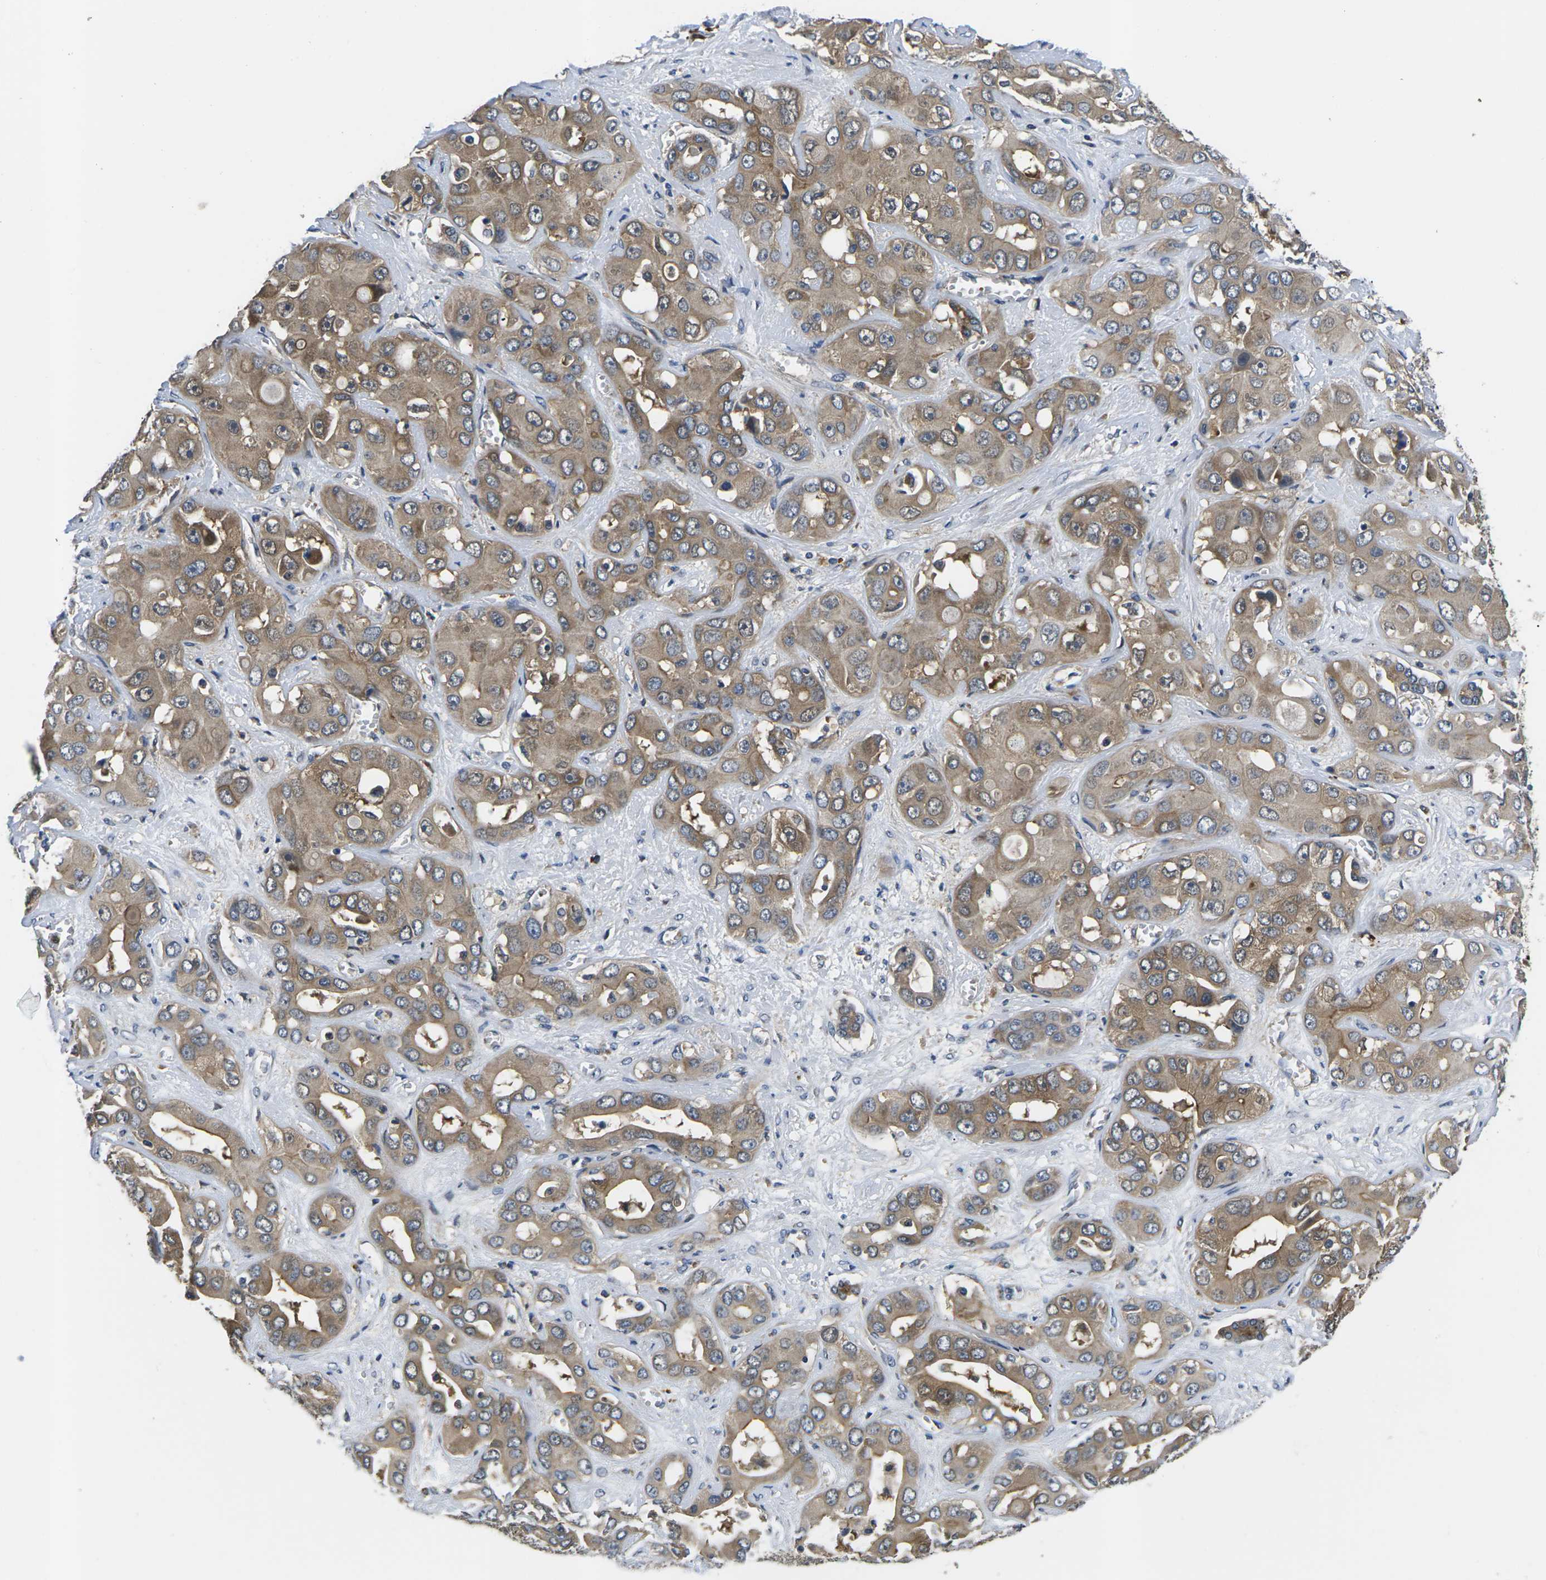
{"staining": {"intensity": "weak", "quantity": ">75%", "location": "cytoplasmic/membranous"}, "tissue": "liver cancer", "cell_type": "Tumor cells", "image_type": "cancer", "snomed": [{"axis": "morphology", "description": "Cholangiocarcinoma"}, {"axis": "topography", "description": "Liver"}], "caption": "A high-resolution image shows immunohistochemistry (IHC) staining of liver cancer (cholangiocarcinoma), which exhibits weak cytoplasmic/membranous staining in approximately >75% of tumor cells.", "gene": "PLCE1", "patient": {"sex": "female", "age": 52}}